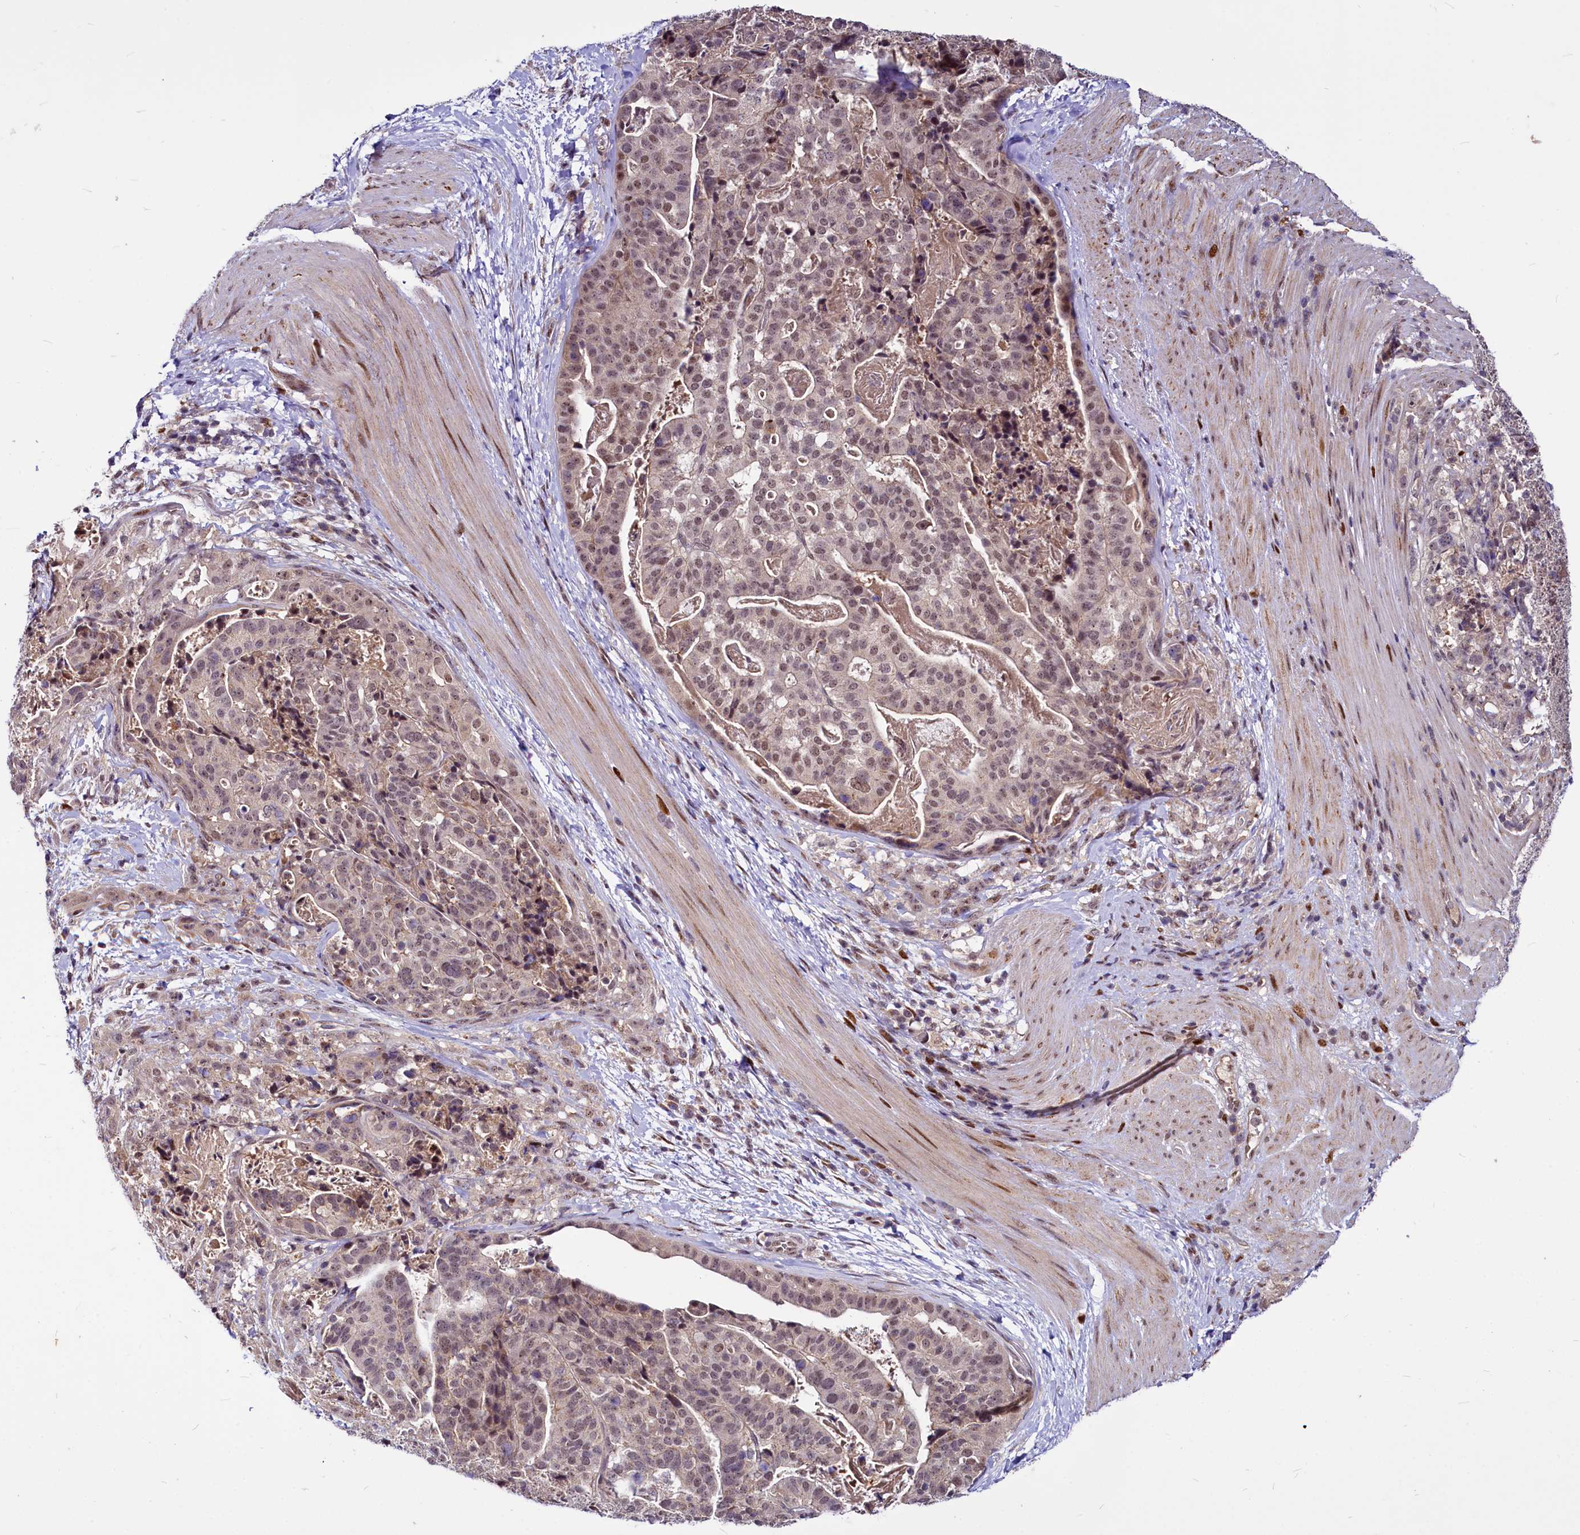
{"staining": {"intensity": "weak", "quantity": ">75%", "location": "nuclear"}, "tissue": "stomach cancer", "cell_type": "Tumor cells", "image_type": "cancer", "snomed": [{"axis": "morphology", "description": "Adenocarcinoma, NOS"}, {"axis": "topography", "description": "Stomach"}], "caption": "IHC (DAB) staining of stomach adenocarcinoma displays weak nuclear protein expression in about >75% of tumor cells.", "gene": "MAML2", "patient": {"sex": "male", "age": 48}}